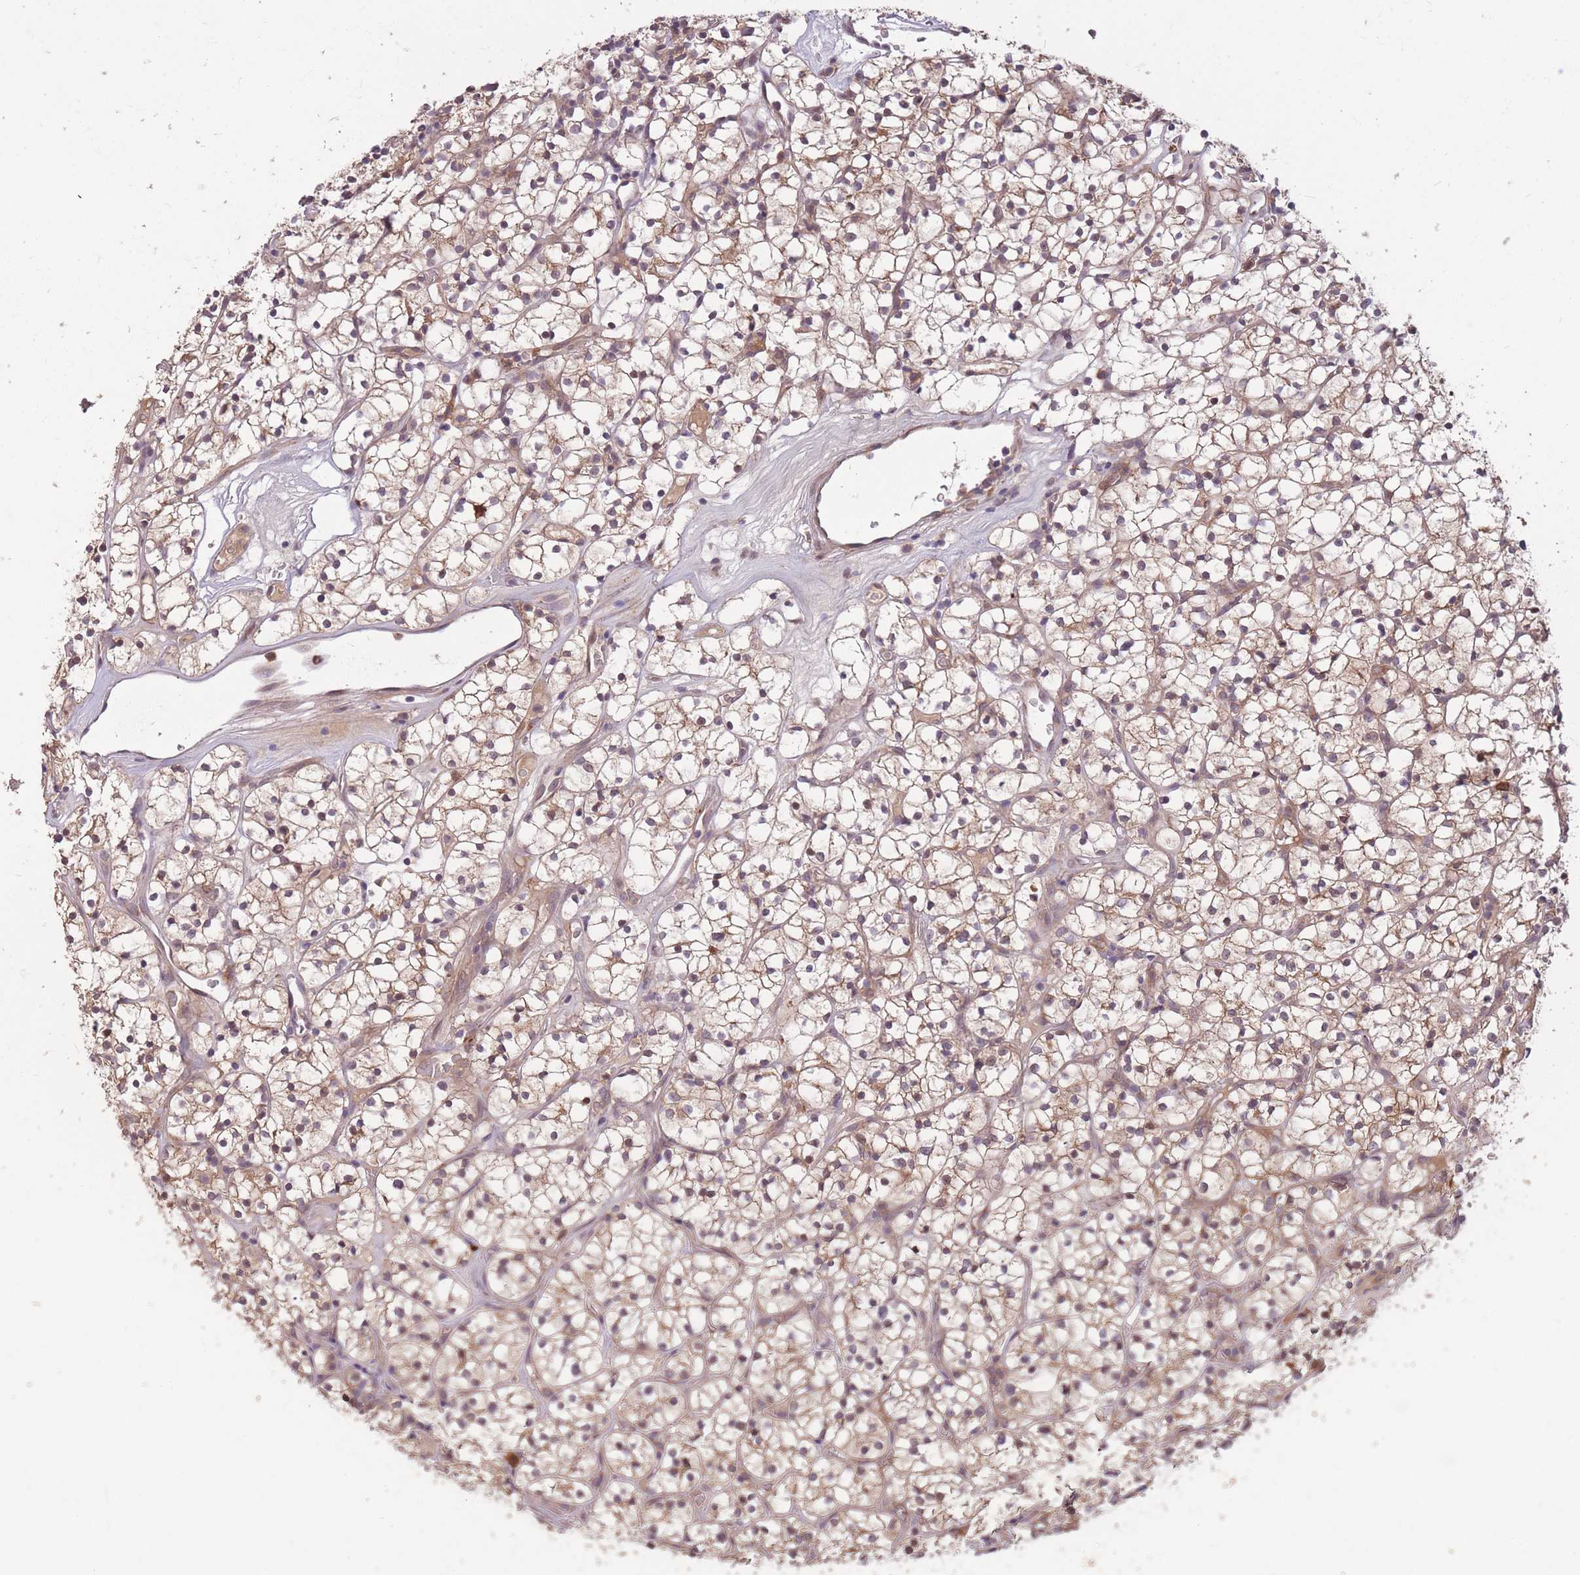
{"staining": {"intensity": "moderate", "quantity": ">75%", "location": "cytoplasmic/membranous"}, "tissue": "renal cancer", "cell_type": "Tumor cells", "image_type": "cancer", "snomed": [{"axis": "morphology", "description": "Adenocarcinoma, NOS"}, {"axis": "topography", "description": "Kidney"}], "caption": "Immunohistochemistry image of neoplastic tissue: renal cancer stained using IHC exhibits medium levels of moderate protein expression localized specifically in the cytoplasmic/membranous of tumor cells, appearing as a cytoplasmic/membranous brown color.", "gene": "IGF2BP2", "patient": {"sex": "female", "age": 64}}